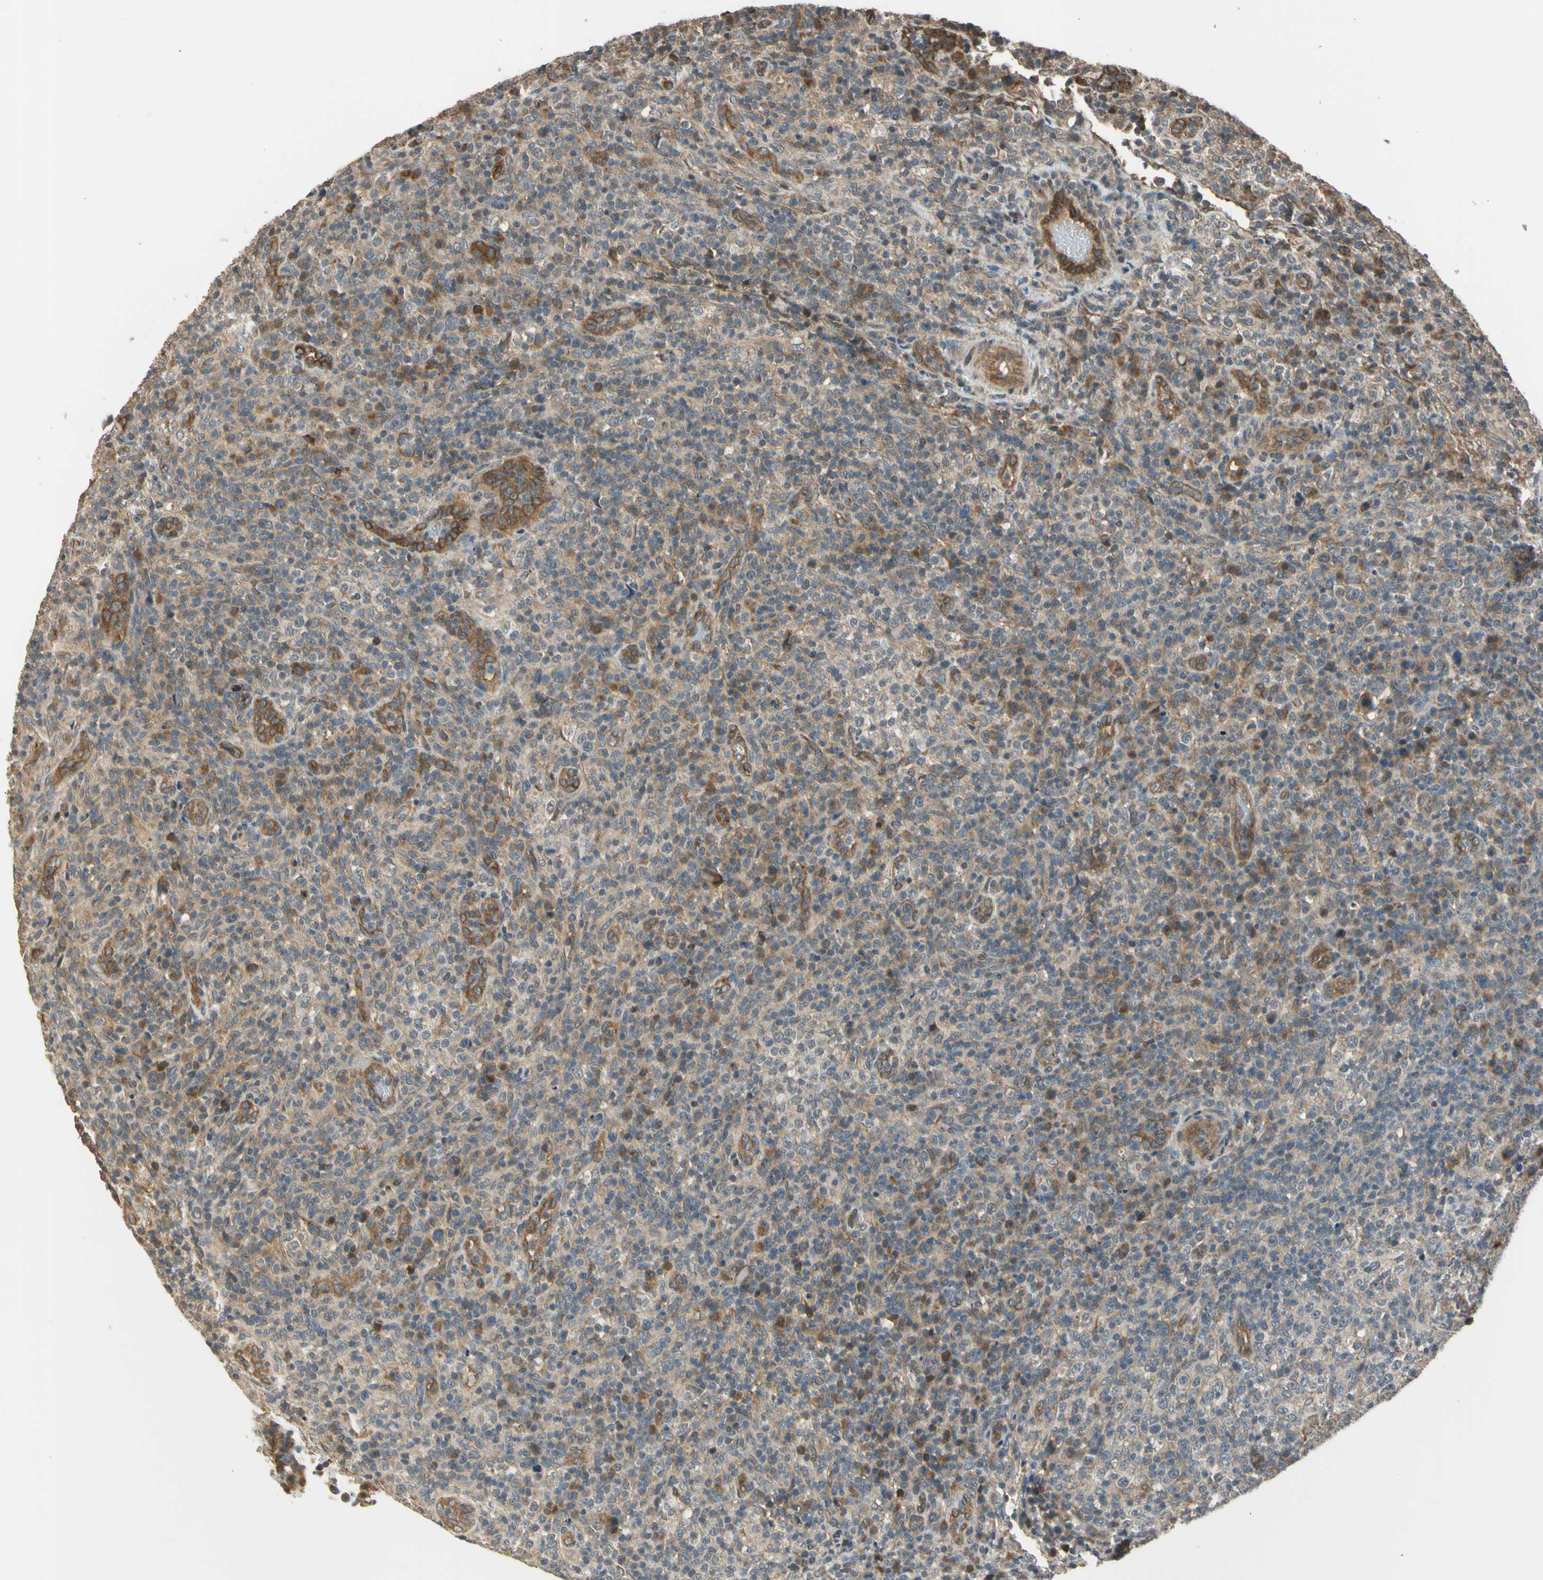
{"staining": {"intensity": "moderate", "quantity": "25%-75%", "location": "cytoplasmic/membranous"}, "tissue": "lymphoma", "cell_type": "Tumor cells", "image_type": "cancer", "snomed": [{"axis": "morphology", "description": "Malignant lymphoma, non-Hodgkin's type, High grade"}, {"axis": "topography", "description": "Lymph node"}], "caption": "High-power microscopy captured an immunohistochemistry (IHC) histopathology image of lymphoma, revealing moderate cytoplasmic/membranous staining in approximately 25%-75% of tumor cells.", "gene": "EFNB2", "patient": {"sex": "female", "age": 76}}